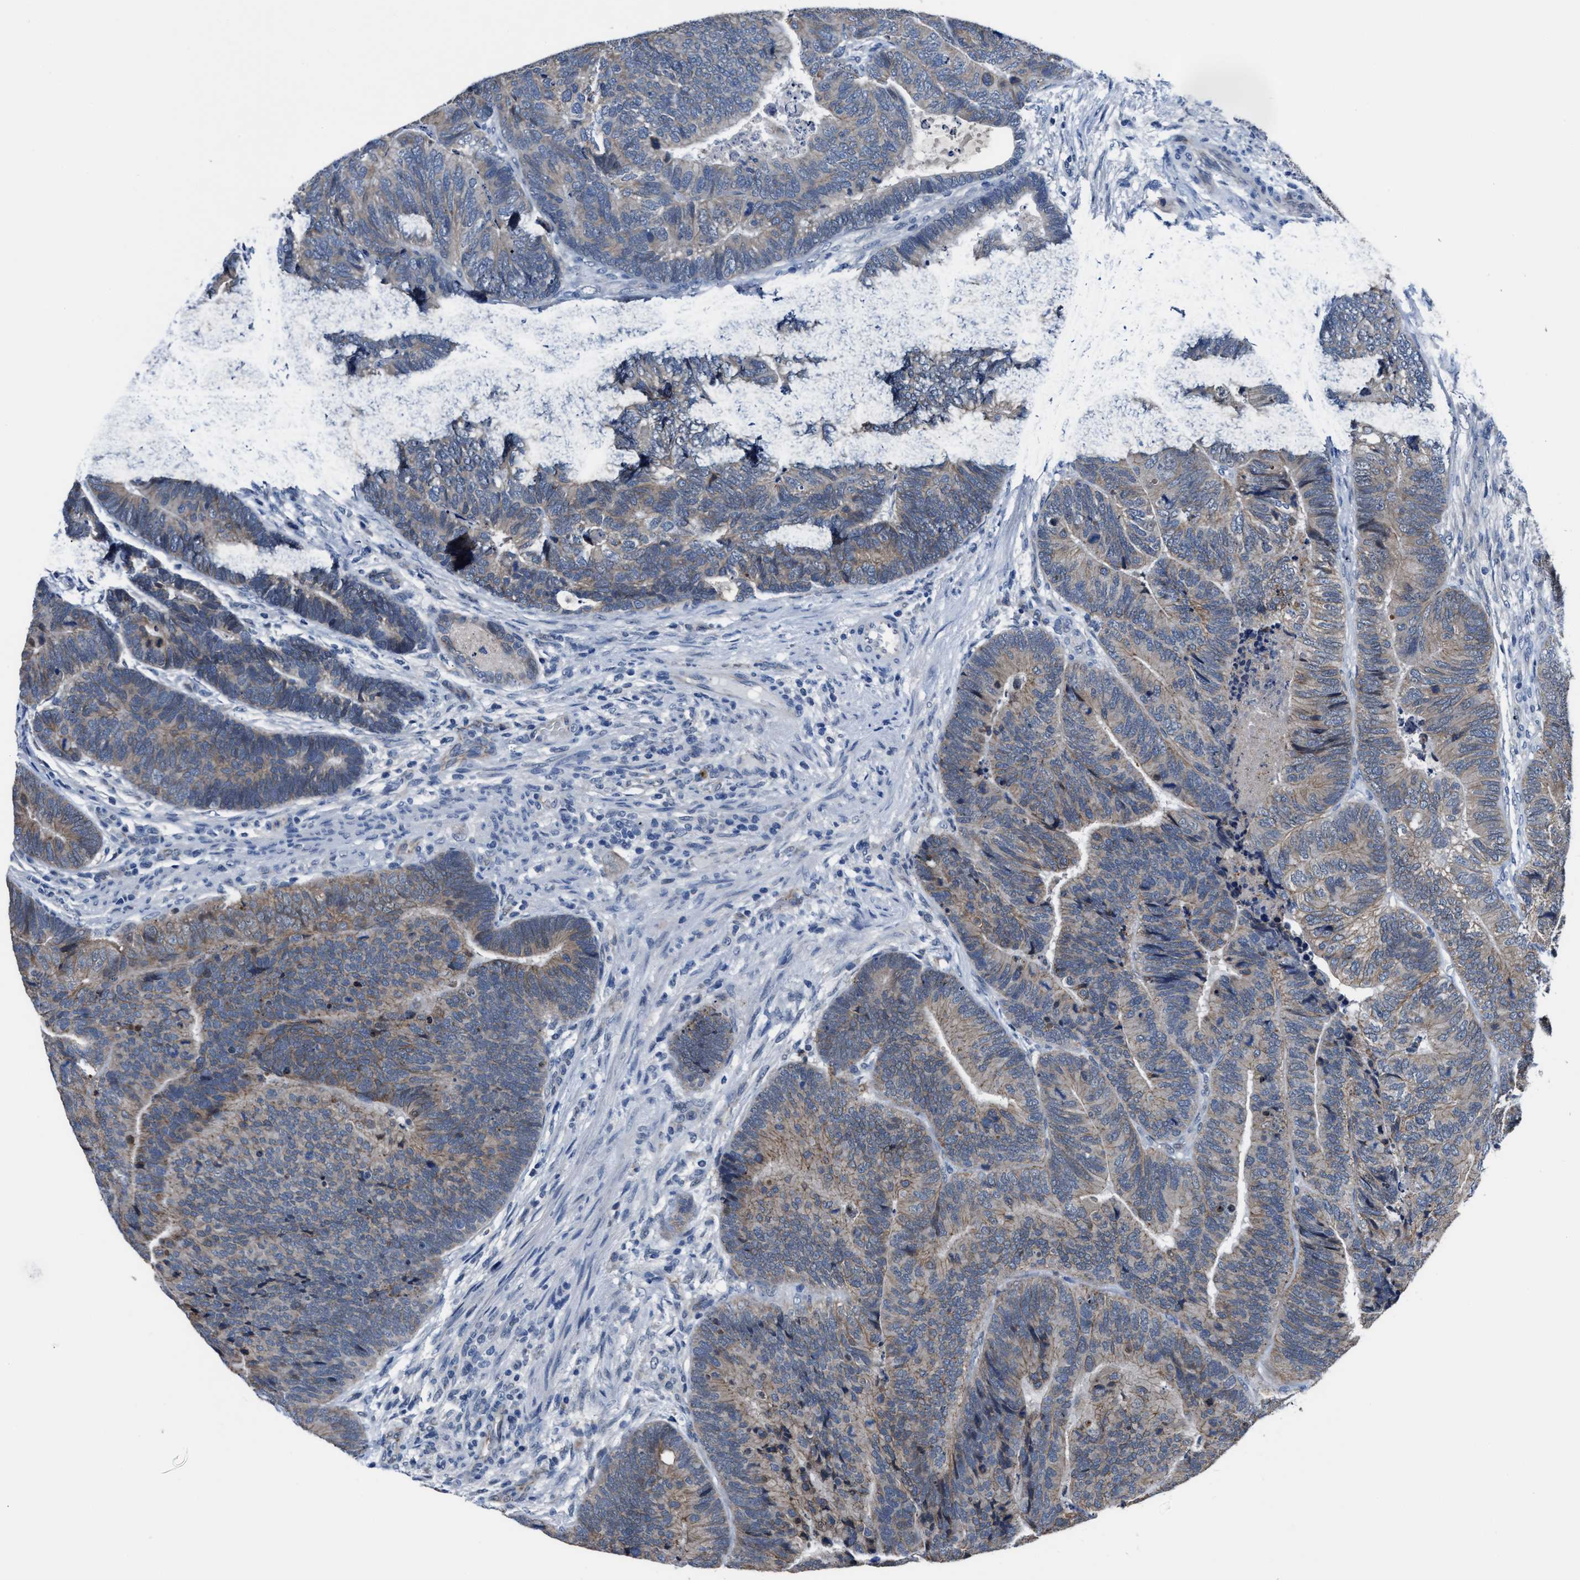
{"staining": {"intensity": "weak", "quantity": ">75%", "location": "cytoplasmic/membranous"}, "tissue": "colorectal cancer", "cell_type": "Tumor cells", "image_type": "cancer", "snomed": [{"axis": "morphology", "description": "Adenocarcinoma, NOS"}, {"axis": "topography", "description": "Colon"}], "caption": "Immunohistochemical staining of colorectal adenocarcinoma shows low levels of weak cytoplasmic/membranous expression in approximately >75% of tumor cells.", "gene": "GHITM", "patient": {"sex": "female", "age": 67}}